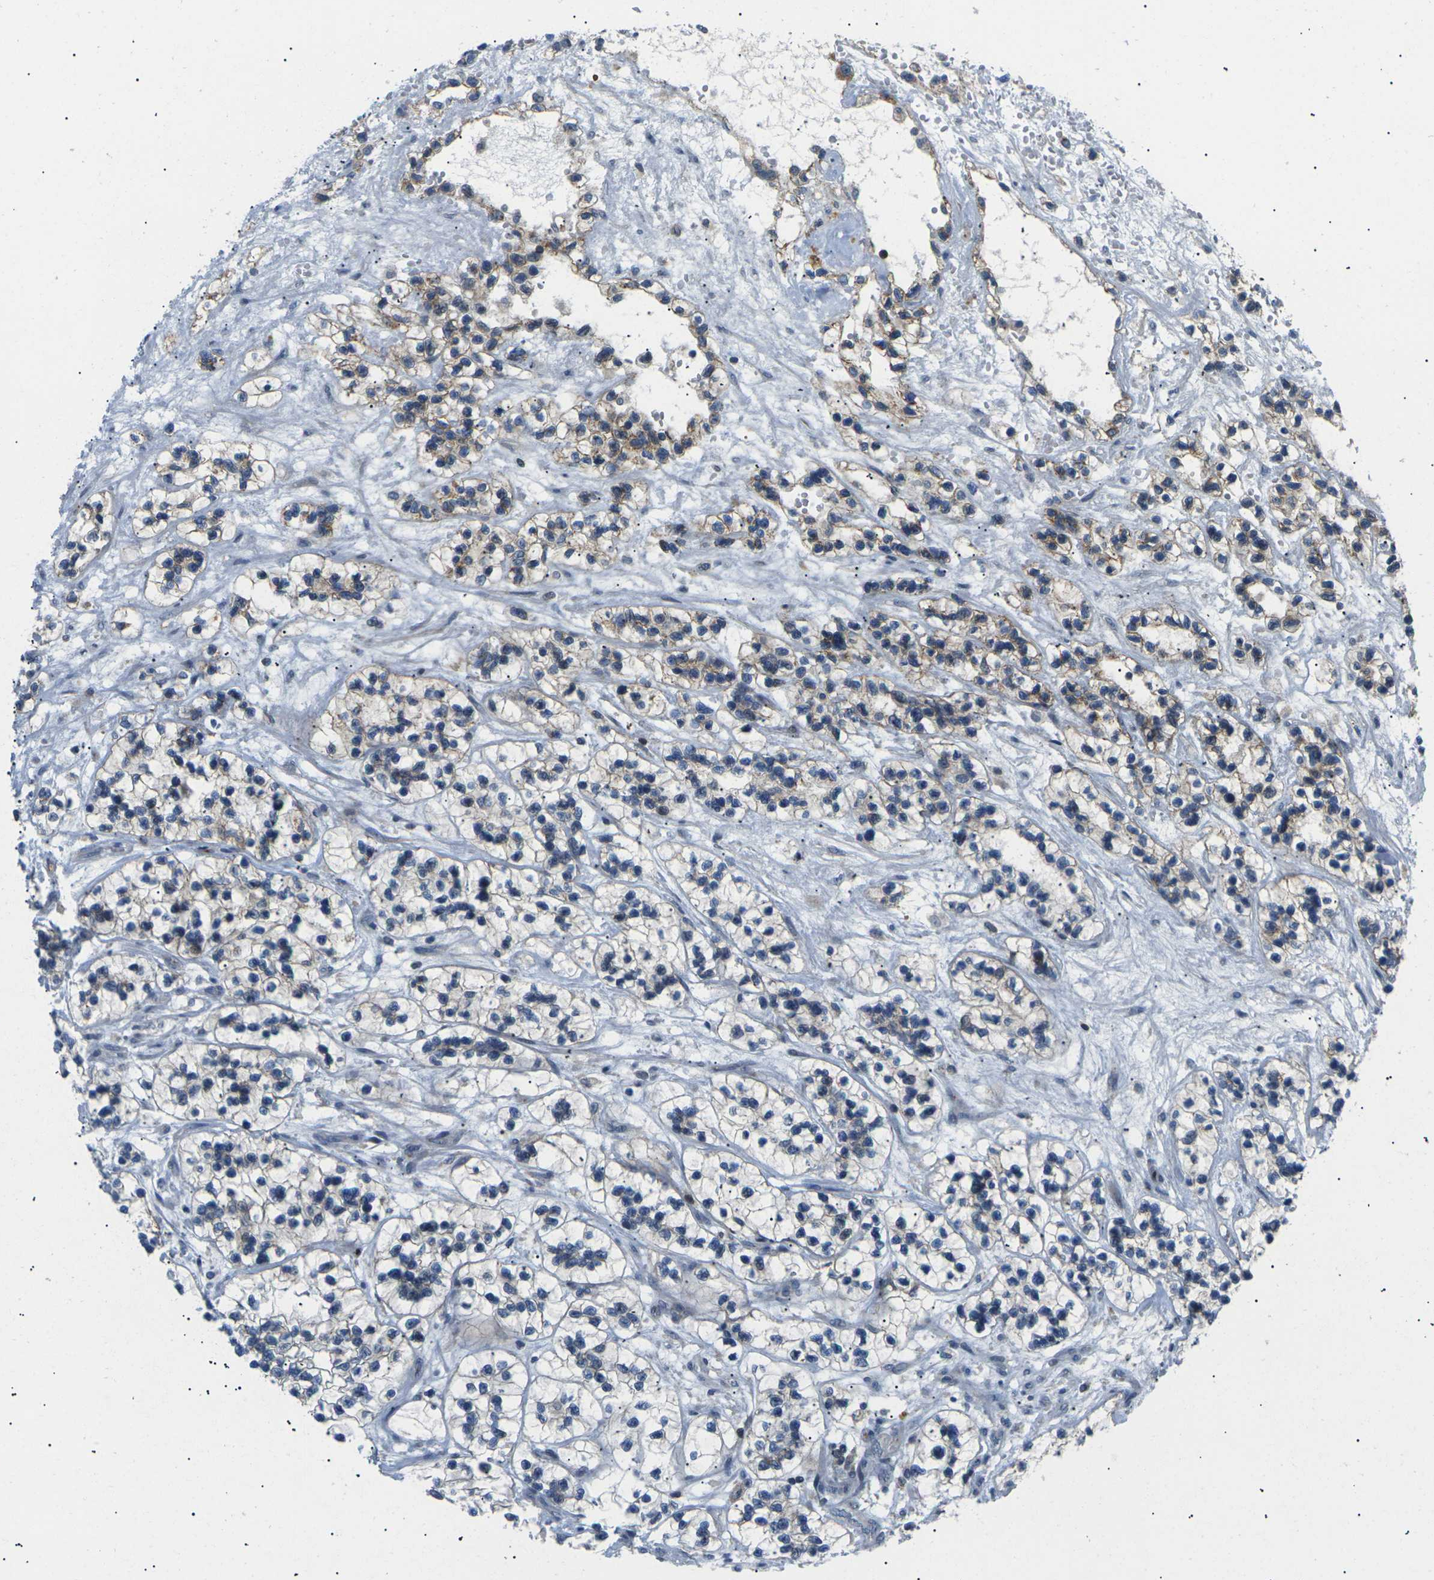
{"staining": {"intensity": "moderate", "quantity": "<25%", "location": "cytoplasmic/membranous"}, "tissue": "renal cancer", "cell_type": "Tumor cells", "image_type": "cancer", "snomed": [{"axis": "morphology", "description": "Adenocarcinoma, NOS"}, {"axis": "topography", "description": "Kidney"}], "caption": "High-magnification brightfield microscopy of renal cancer (adenocarcinoma) stained with DAB (brown) and counterstained with hematoxylin (blue). tumor cells exhibit moderate cytoplasmic/membranous staining is identified in approximately<25% of cells.", "gene": "RPS6KA3", "patient": {"sex": "female", "age": 57}}